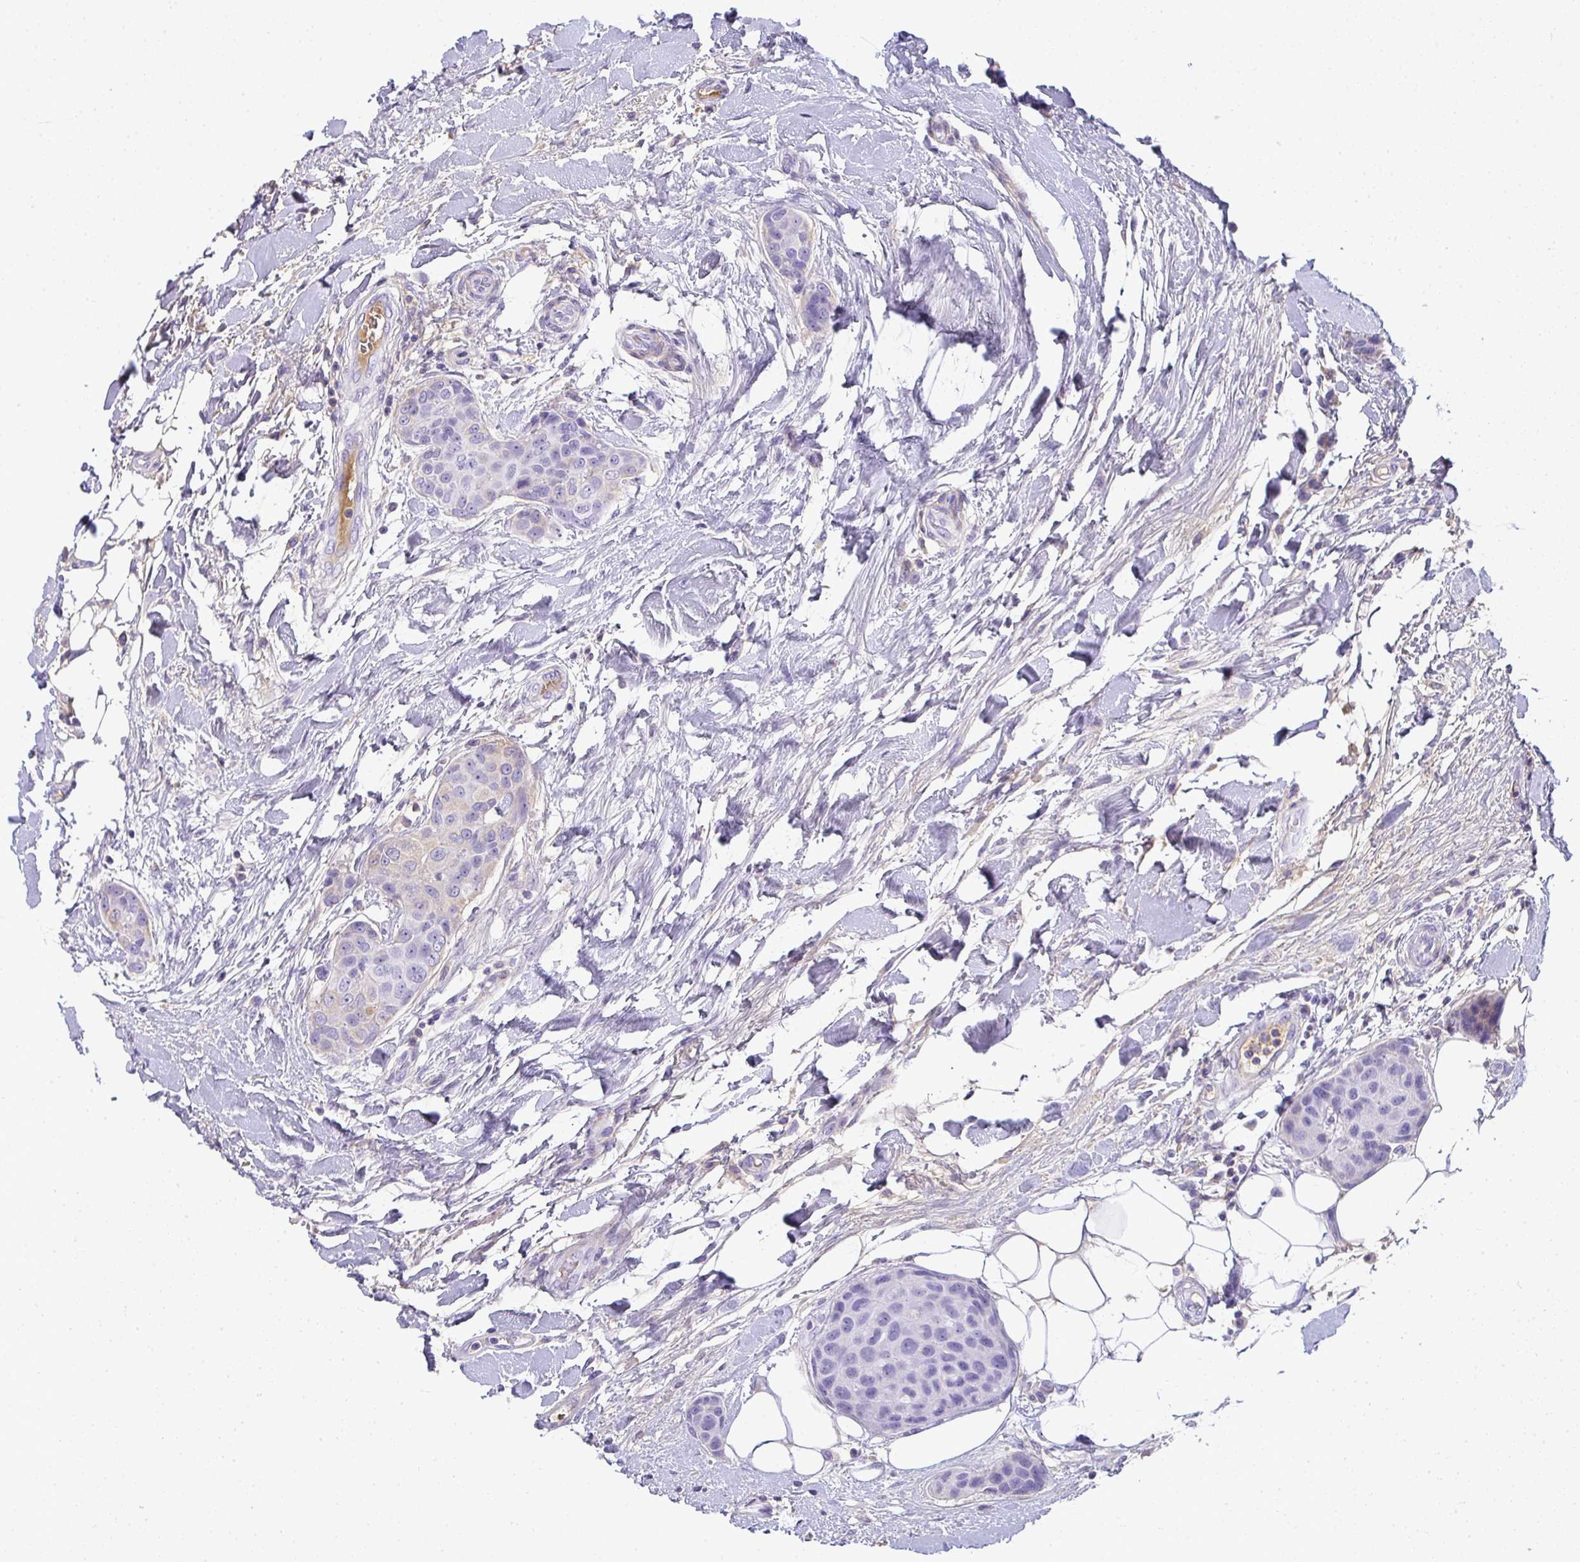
{"staining": {"intensity": "weak", "quantity": "<25%", "location": "cytoplasmic/membranous"}, "tissue": "breast cancer", "cell_type": "Tumor cells", "image_type": "cancer", "snomed": [{"axis": "morphology", "description": "Duct carcinoma"}, {"axis": "topography", "description": "Breast"}, {"axis": "topography", "description": "Lymph node"}], "caption": "Tumor cells show no significant staining in breast cancer.", "gene": "ZSWIM3", "patient": {"sex": "female", "age": 80}}